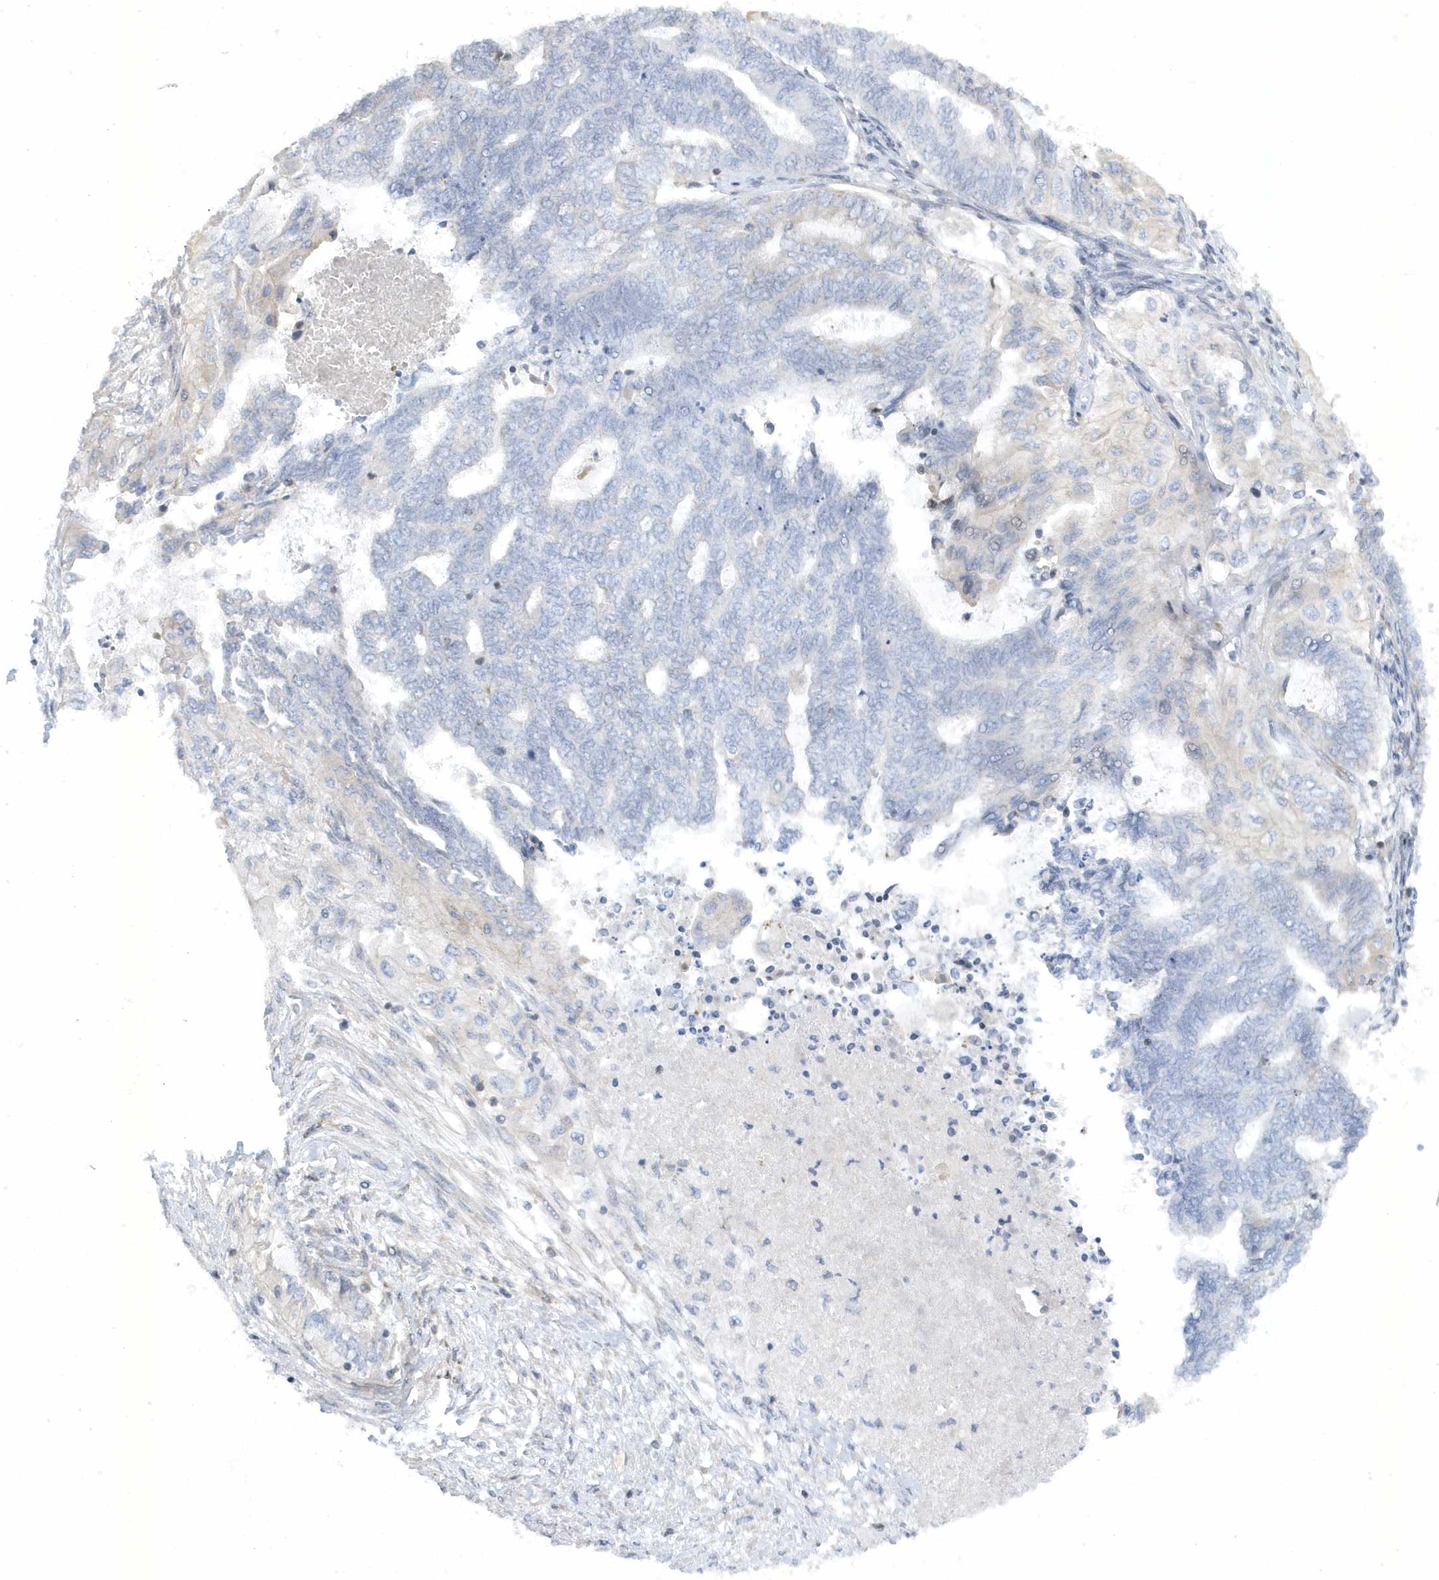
{"staining": {"intensity": "negative", "quantity": "none", "location": "none"}, "tissue": "endometrial cancer", "cell_type": "Tumor cells", "image_type": "cancer", "snomed": [{"axis": "morphology", "description": "Adenocarcinoma, NOS"}, {"axis": "topography", "description": "Uterus"}, {"axis": "topography", "description": "Endometrium"}], "caption": "A photomicrograph of human endometrial adenocarcinoma is negative for staining in tumor cells. Nuclei are stained in blue.", "gene": "MAP7D3", "patient": {"sex": "female", "age": 70}}